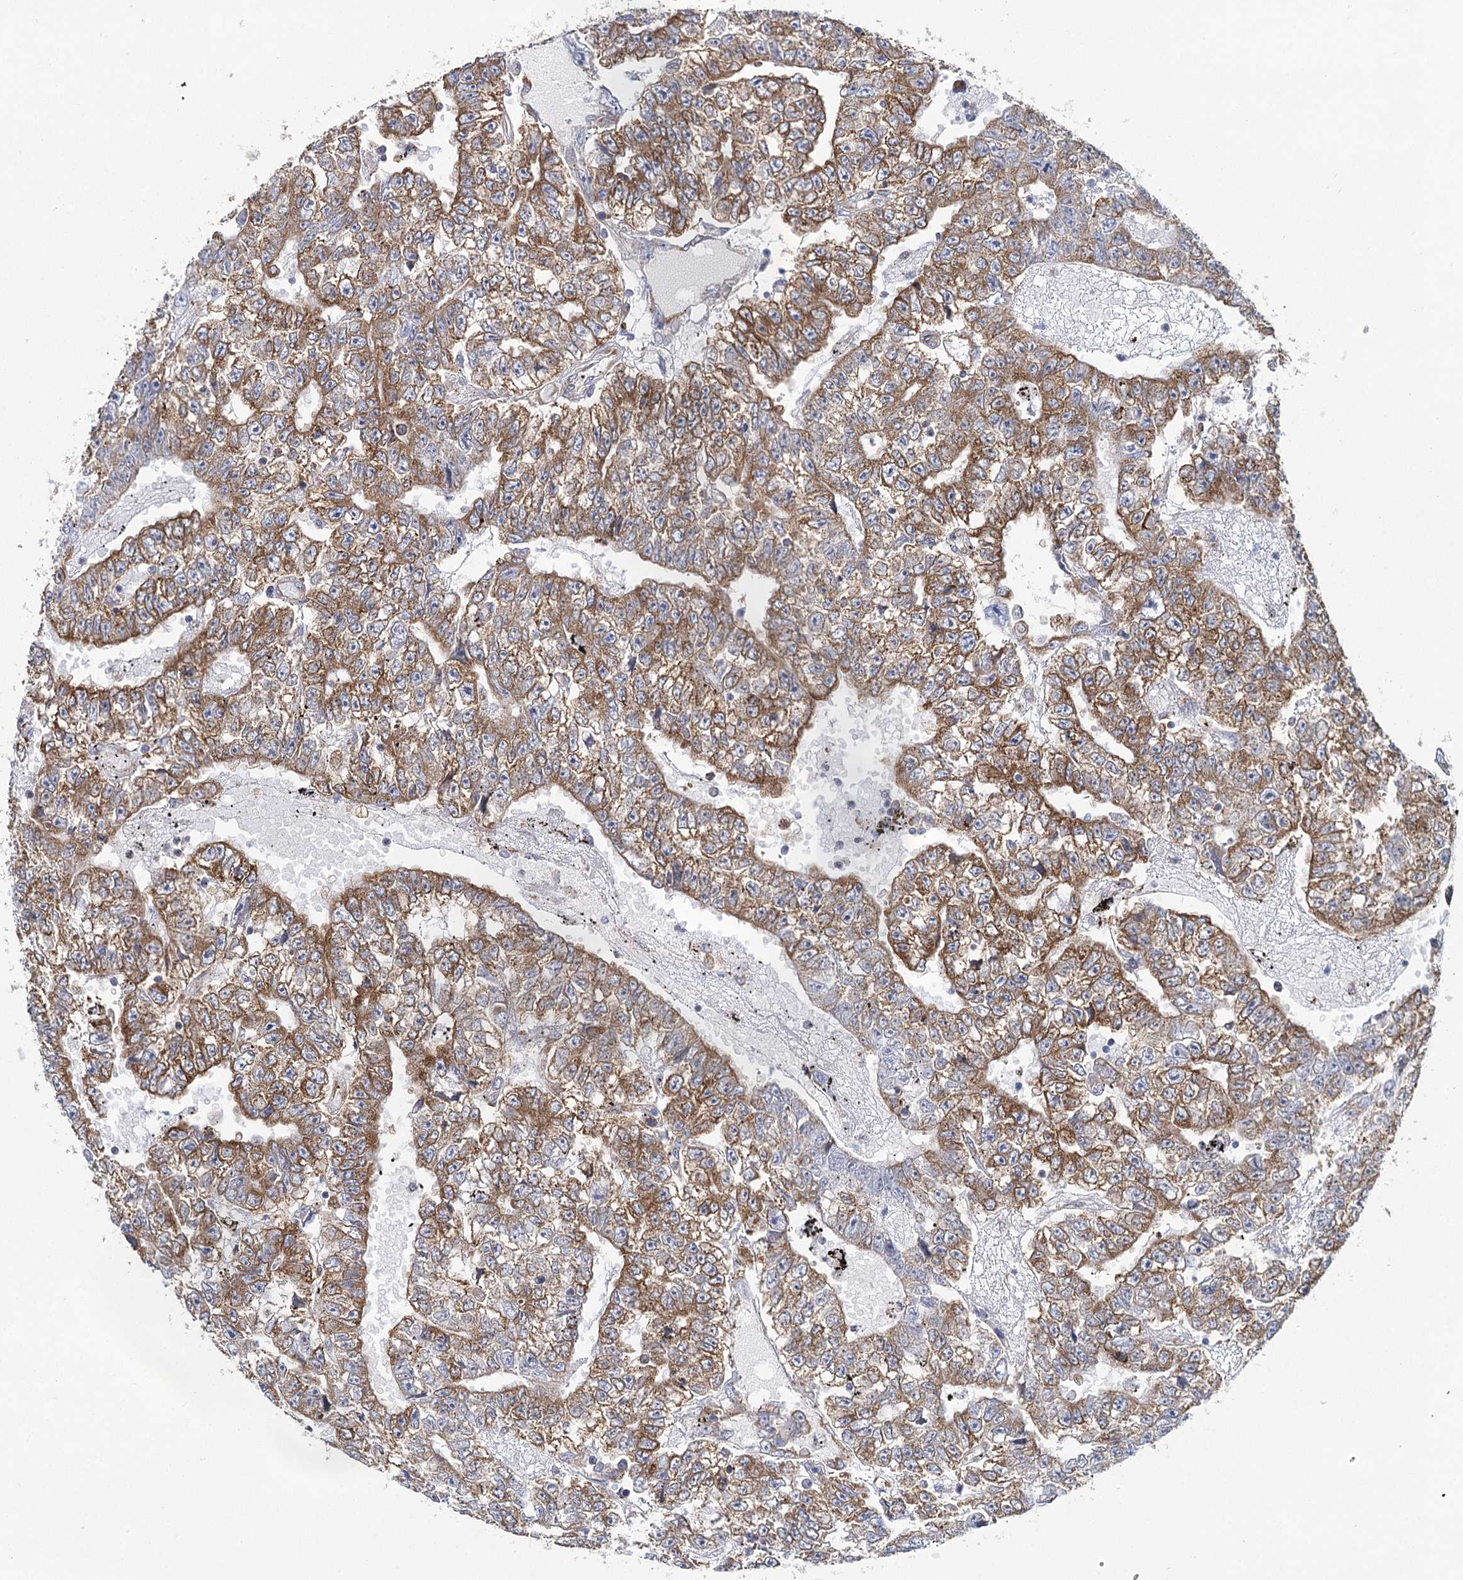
{"staining": {"intensity": "moderate", "quantity": ">75%", "location": "cytoplasmic/membranous"}, "tissue": "testis cancer", "cell_type": "Tumor cells", "image_type": "cancer", "snomed": [{"axis": "morphology", "description": "Carcinoma, Embryonal, NOS"}, {"axis": "topography", "description": "Testis"}], "caption": "Testis embryonal carcinoma tissue shows moderate cytoplasmic/membranous positivity in about >75% of tumor cells, visualized by immunohistochemistry.", "gene": "THUMPD3", "patient": {"sex": "male", "age": 25}}